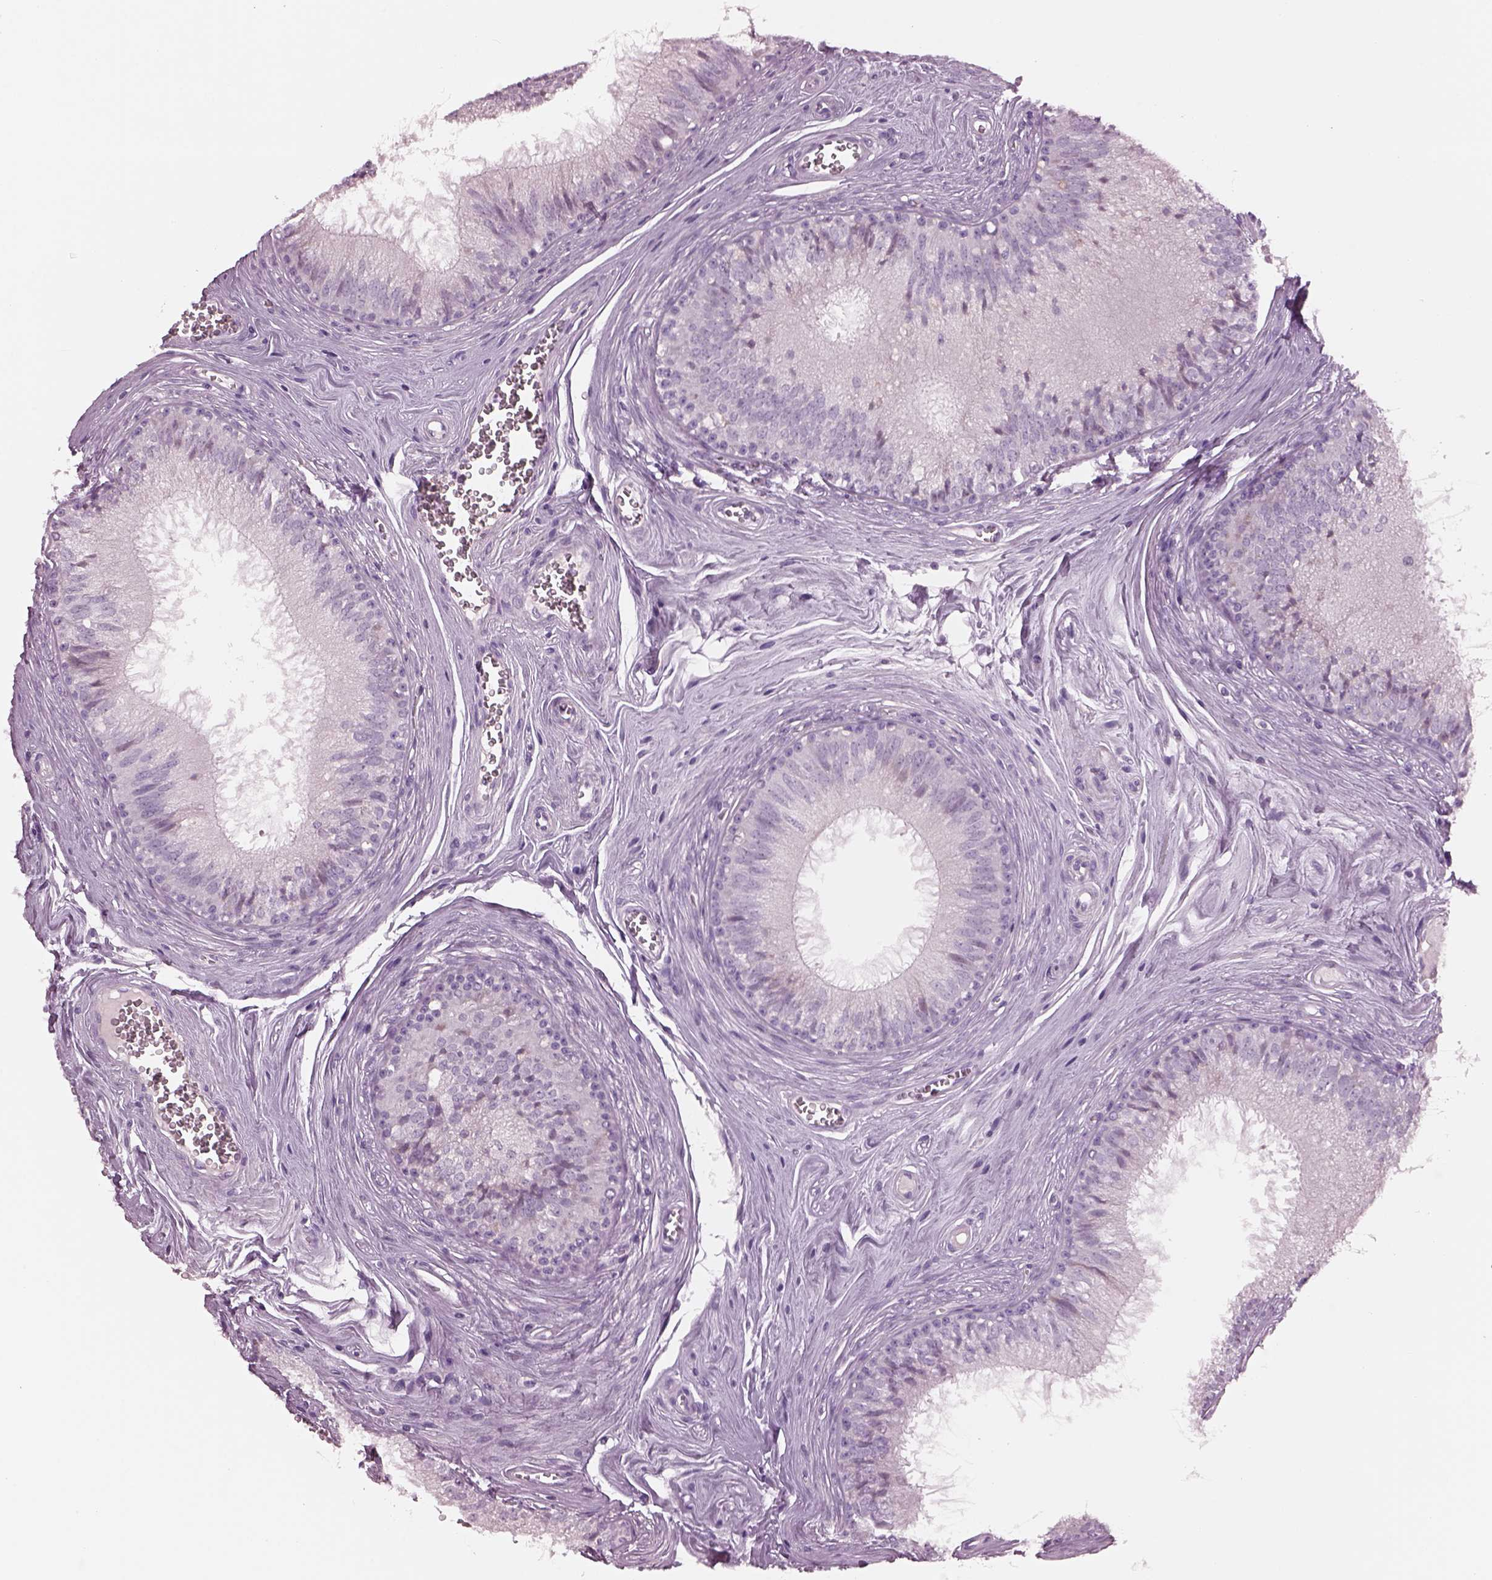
{"staining": {"intensity": "negative", "quantity": "none", "location": "none"}, "tissue": "epididymis", "cell_type": "Glandular cells", "image_type": "normal", "snomed": [{"axis": "morphology", "description": "Normal tissue, NOS"}, {"axis": "topography", "description": "Epididymis"}], "caption": "Immunohistochemical staining of normal human epididymis displays no significant expression in glandular cells. Brightfield microscopy of immunohistochemistry (IHC) stained with DAB (3,3'-diaminobenzidine) (brown) and hematoxylin (blue), captured at high magnification.", "gene": "CYLC1", "patient": {"sex": "male", "age": 37}}